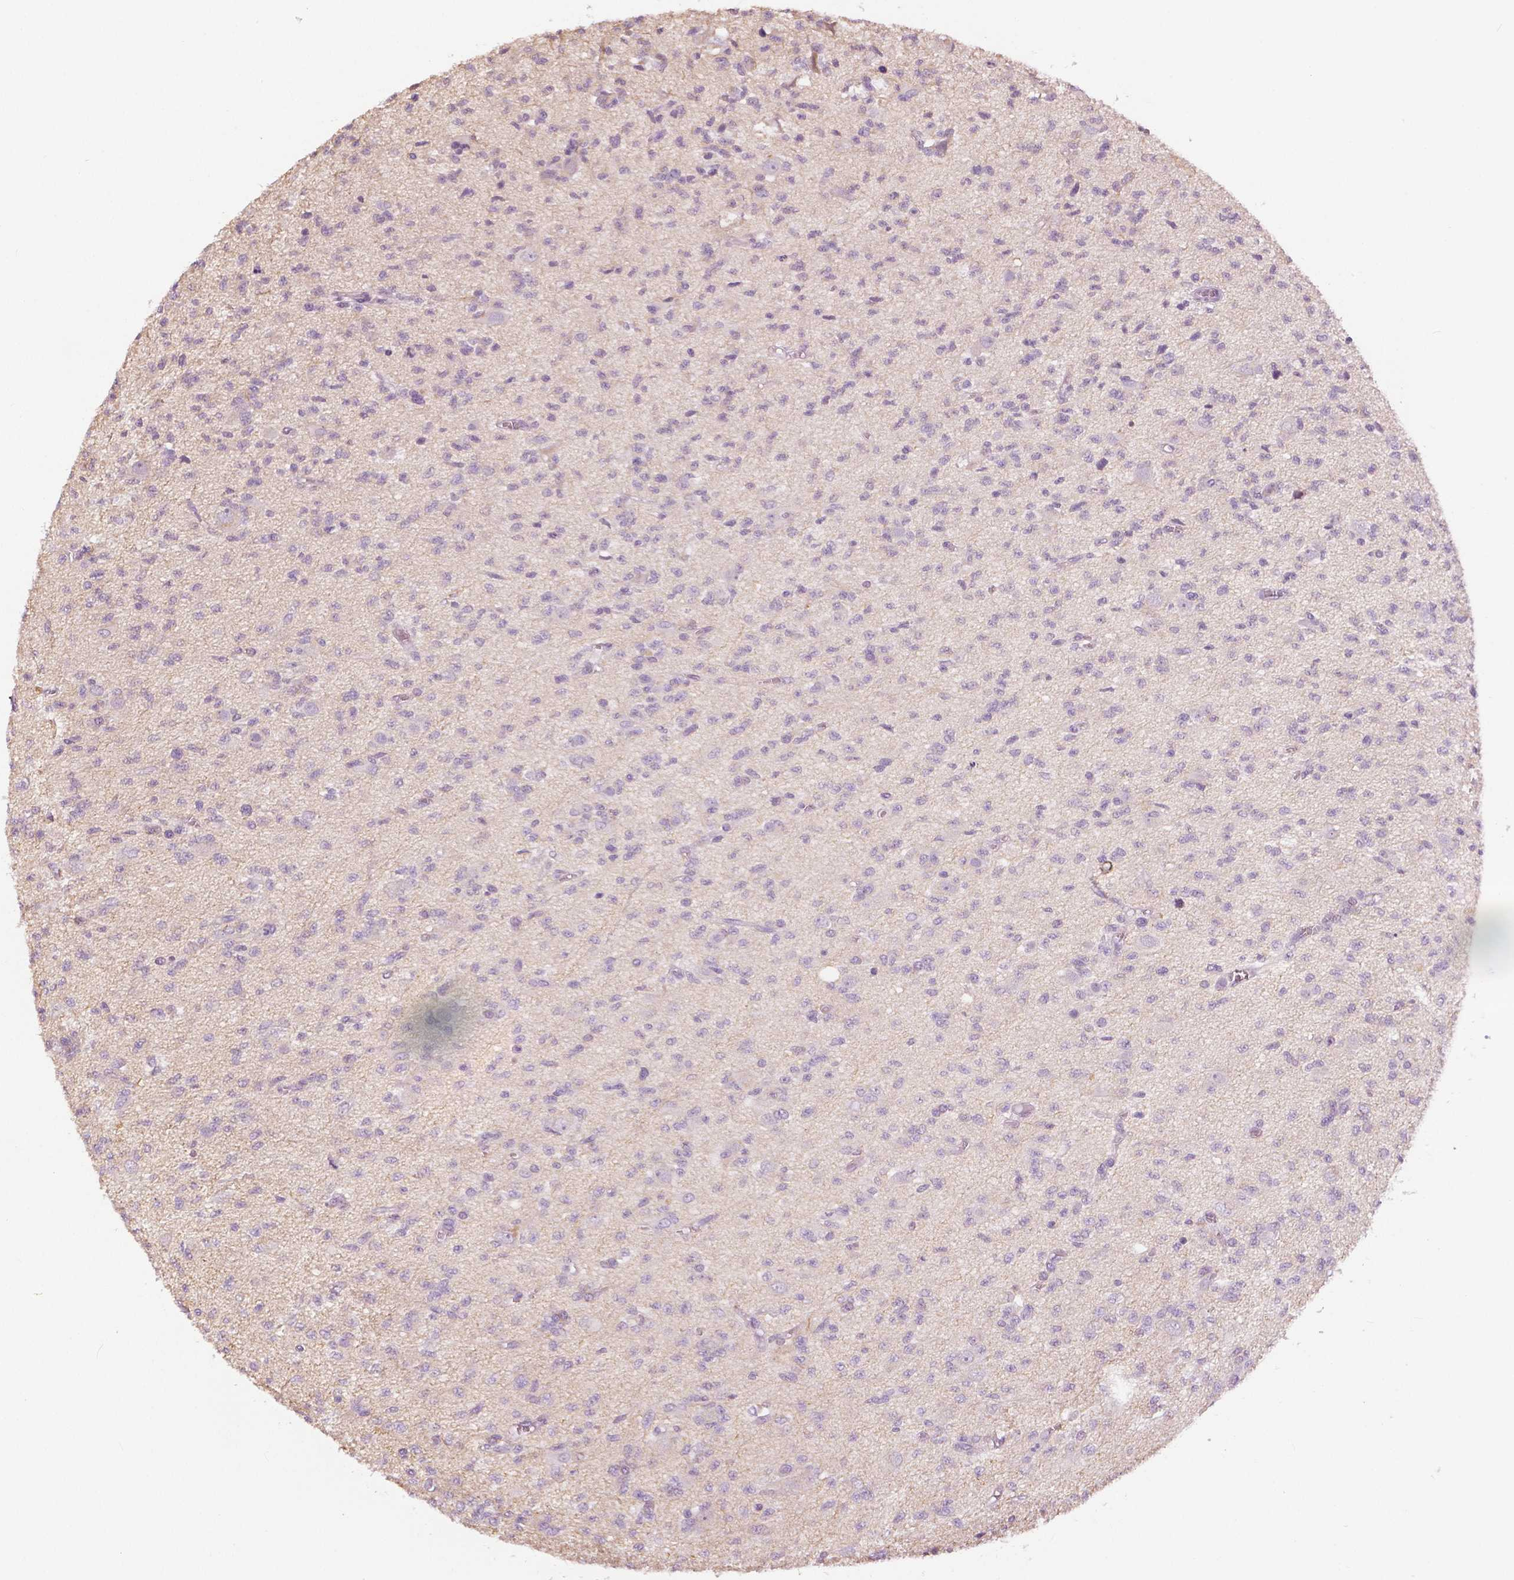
{"staining": {"intensity": "negative", "quantity": "none", "location": "none"}, "tissue": "glioma", "cell_type": "Tumor cells", "image_type": "cancer", "snomed": [{"axis": "morphology", "description": "Glioma, malignant, Low grade"}, {"axis": "topography", "description": "Brain"}], "caption": "Immunohistochemistry of human glioma displays no positivity in tumor cells.", "gene": "SLC24A1", "patient": {"sex": "male", "age": 64}}